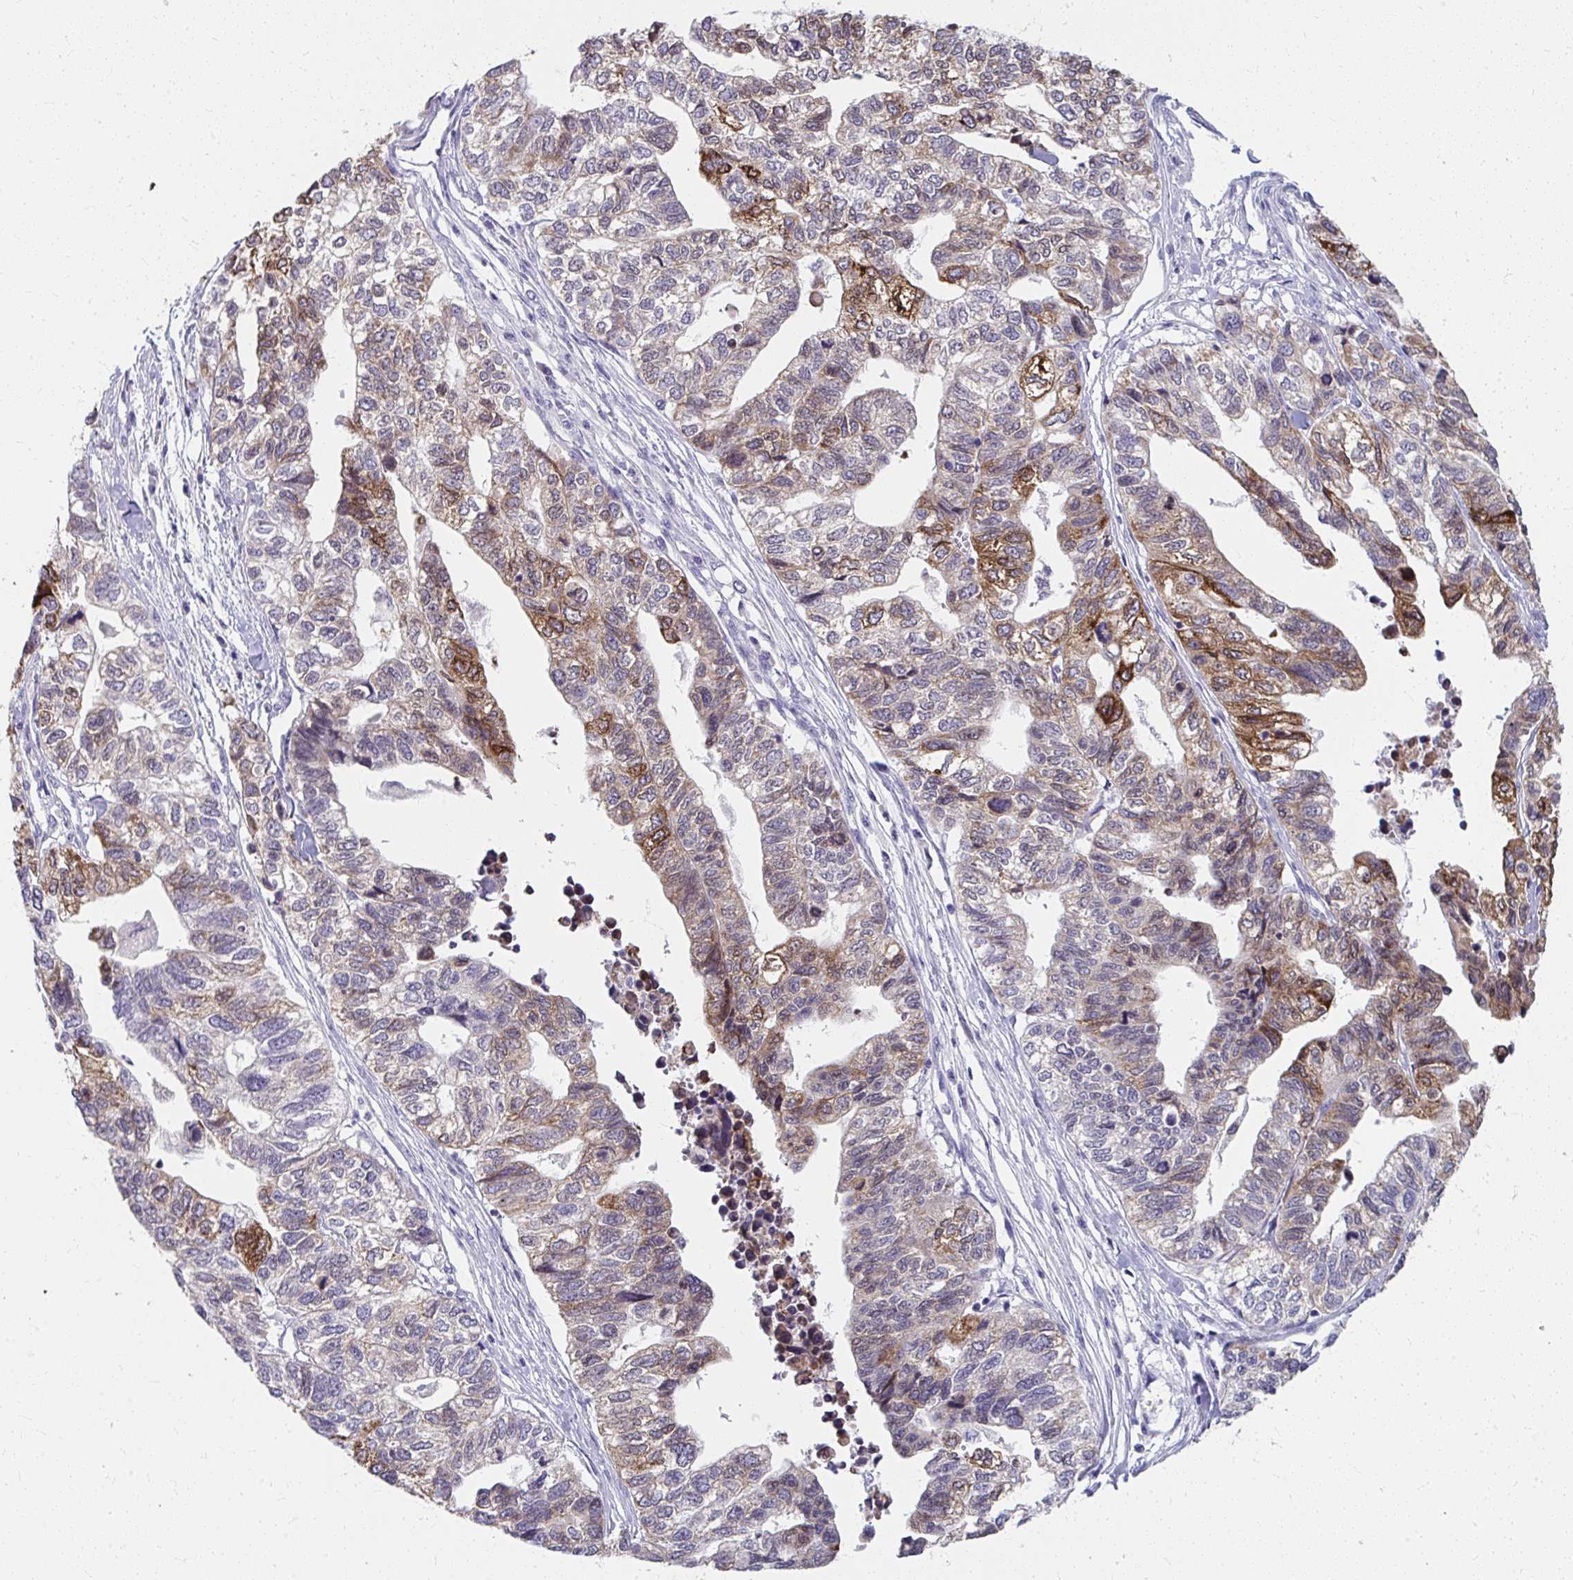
{"staining": {"intensity": "moderate", "quantity": ">75%", "location": "cytoplasmic/membranous"}, "tissue": "stomach cancer", "cell_type": "Tumor cells", "image_type": "cancer", "snomed": [{"axis": "morphology", "description": "Adenocarcinoma, NOS"}, {"axis": "topography", "description": "Stomach, upper"}], "caption": "Stomach adenocarcinoma was stained to show a protein in brown. There is medium levels of moderate cytoplasmic/membranous staining in about >75% of tumor cells.", "gene": "UGT3A2", "patient": {"sex": "female", "age": 67}}